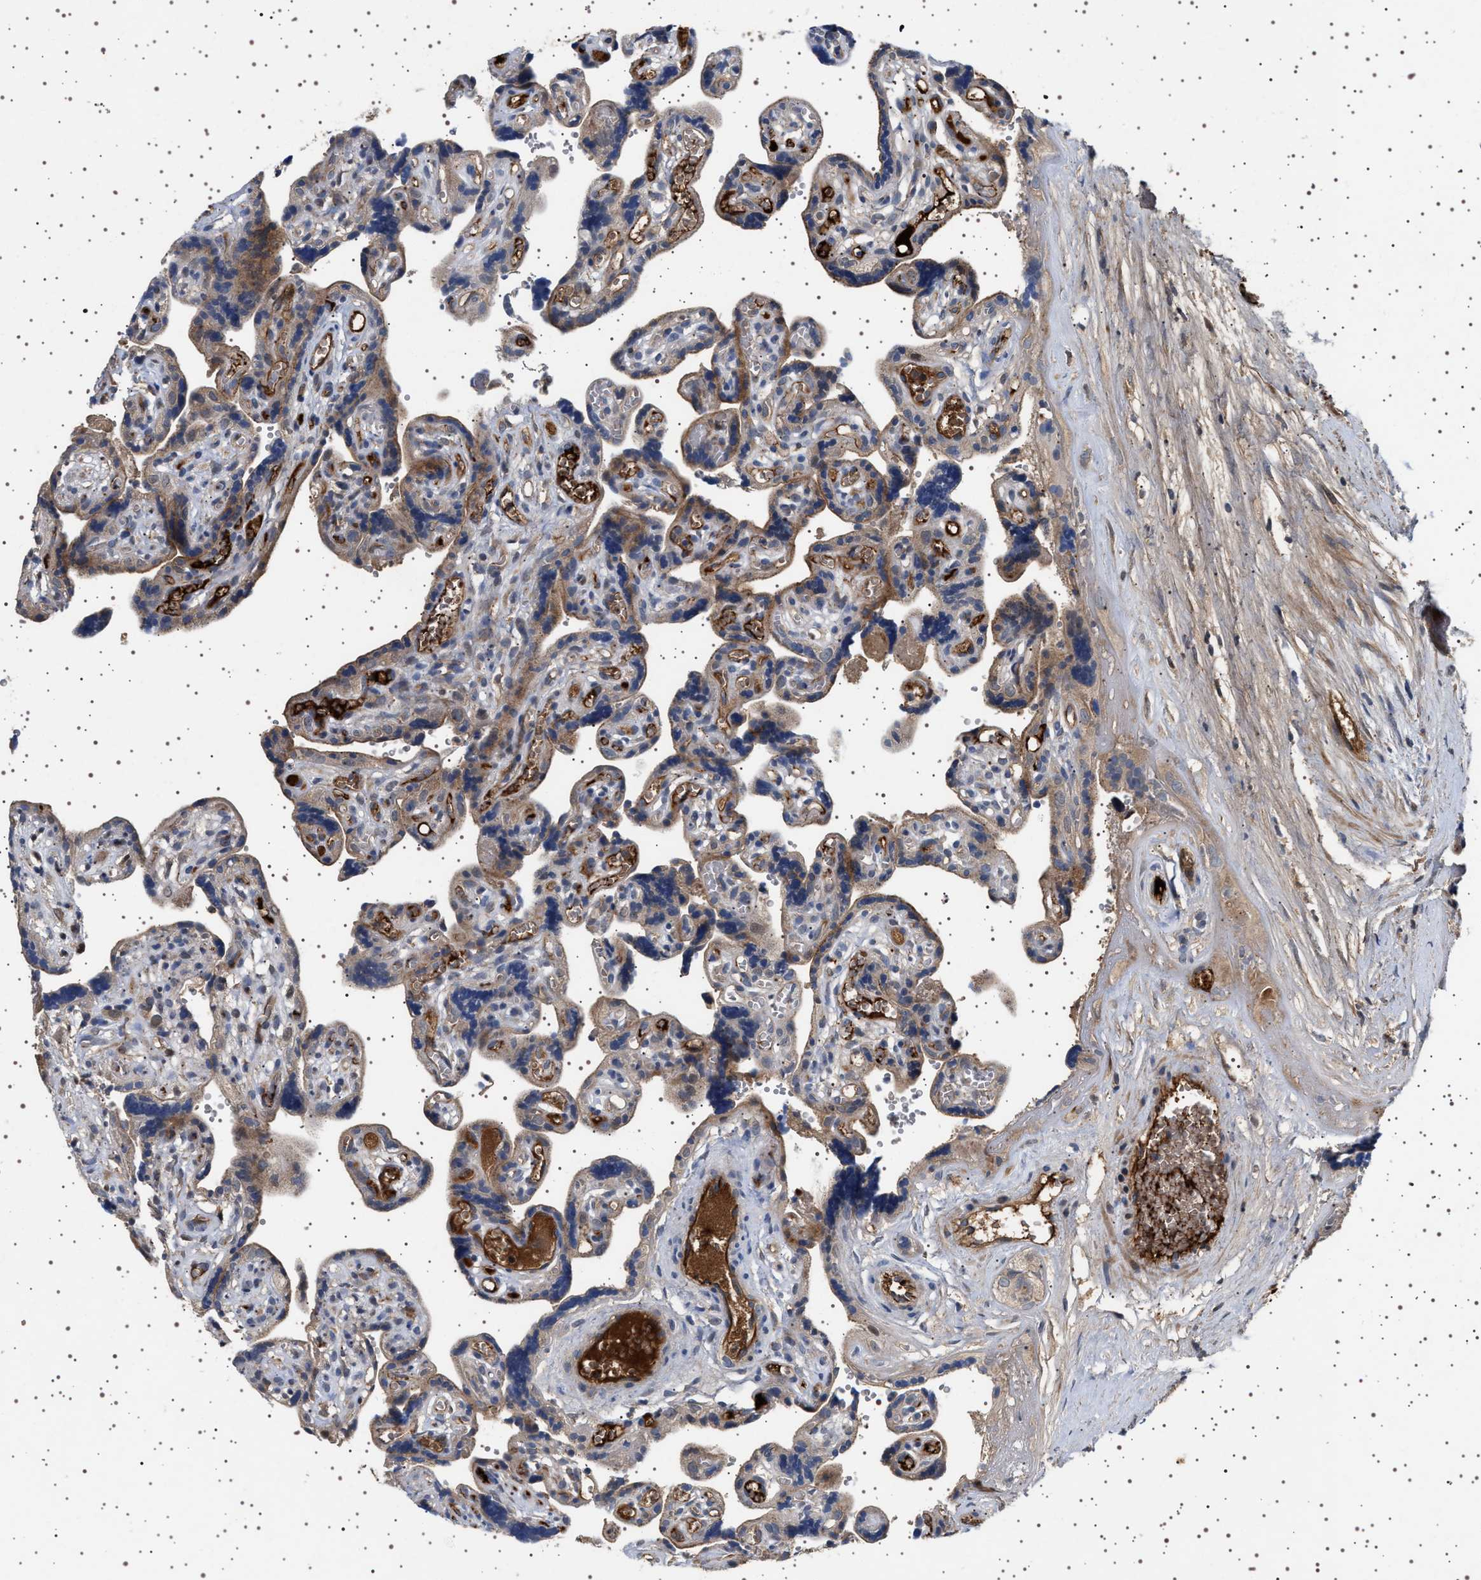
{"staining": {"intensity": "moderate", "quantity": ">75%", "location": "cytoplasmic/membranous"}, "tissue": "placenta", "cell_type": "Decidual cells", "image_type": "normal", "snomed": [{"axis": "morphology", "description": "Normal tissue, NOS"}, {"axis": "topography", "description": "Placenta"}], "caption": "An immunohistochemistry (IHC) histopathology image of benign tissue is shown. Protein staining in brown shows moderate cytoplasmic/membranous positivity in placenta within decidual cells.", "gene": "FICD", "patient": {"sex": "female", "age": 30}}